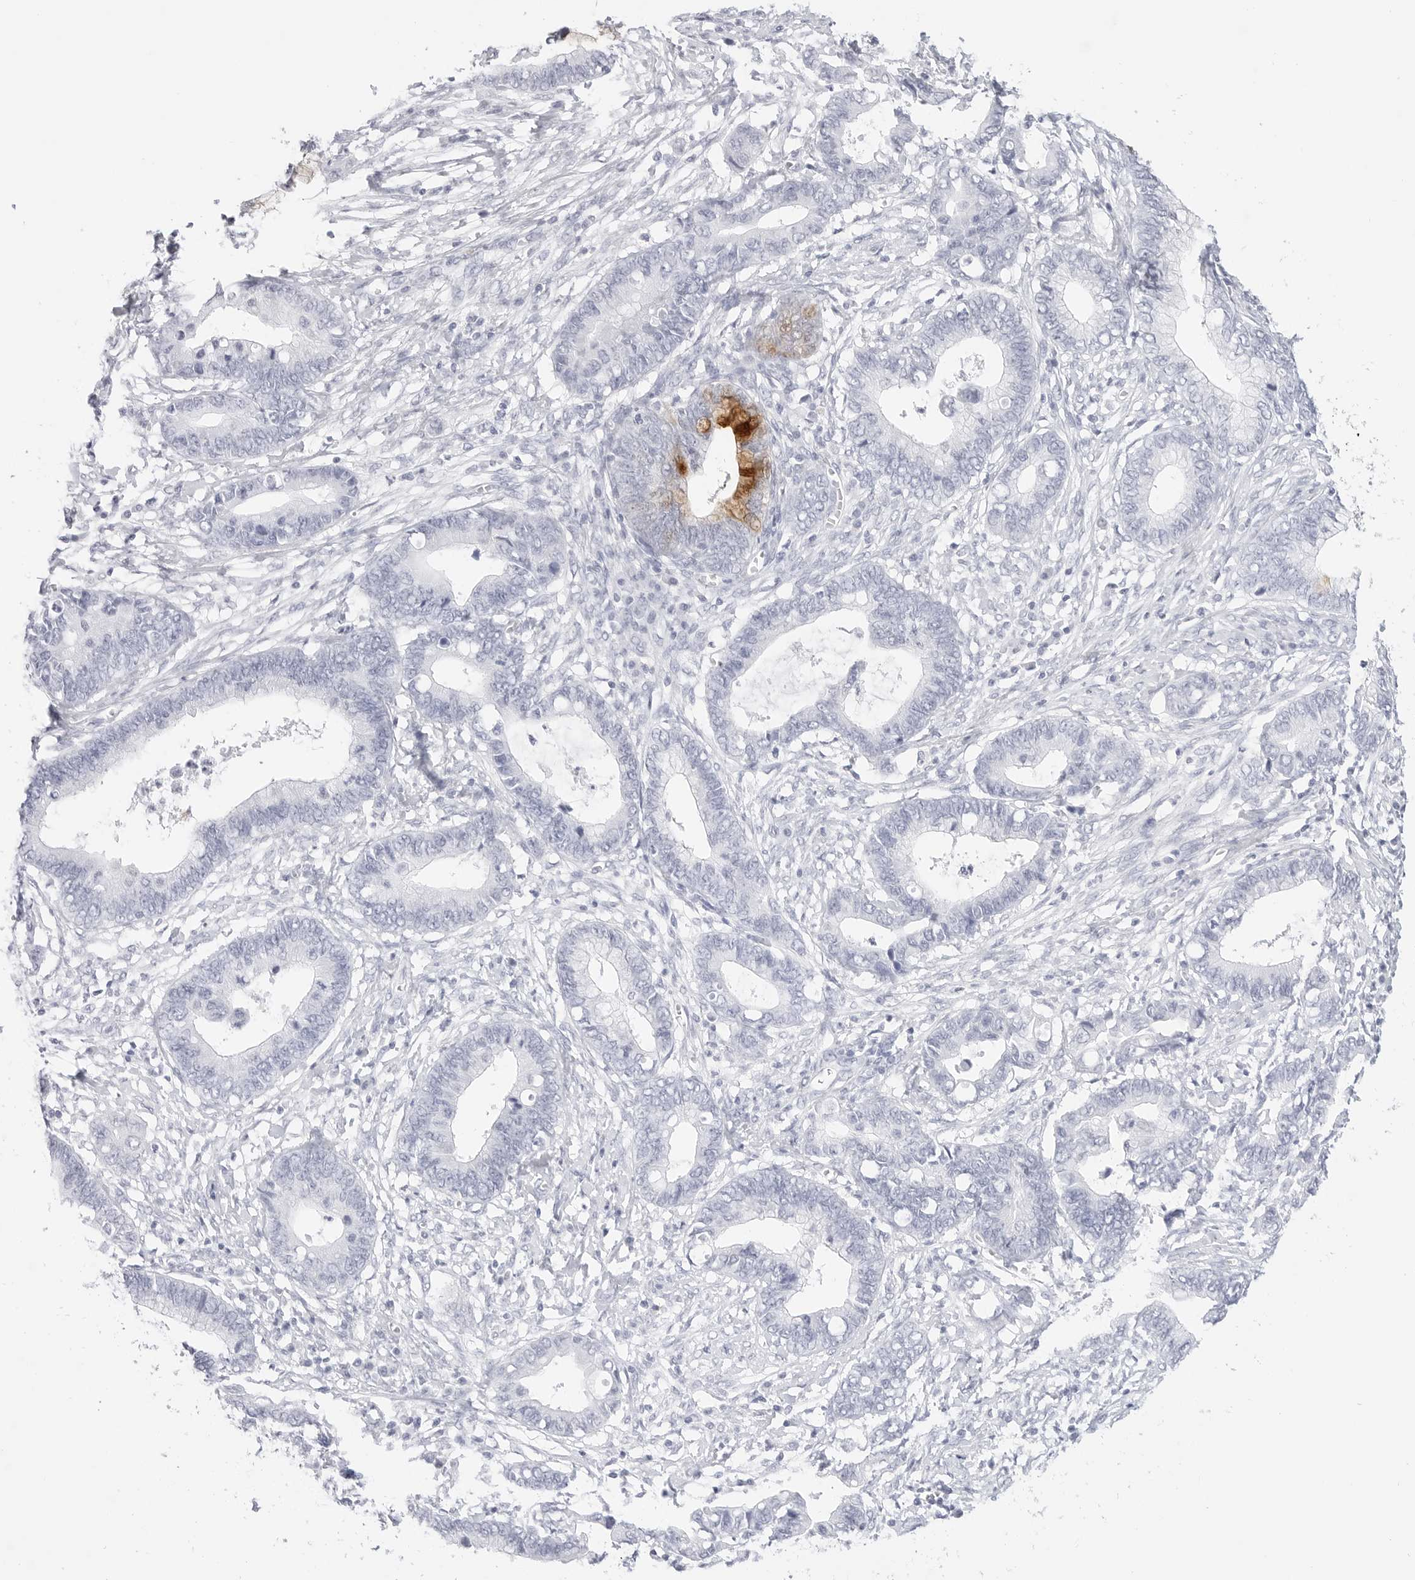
{"staining": {"intensity": "strong", "quantity": "<25%", "location": "cytoplasmic/membranous"}, "tissue": "cervical cancer", "cell_type": "Tumor cells", "image_type": "cancer", "snomed": [{"axis": "morphology", "description": "Adenocarcinoma, NOS"}, {"axis": "topography", "description": "Cervix"}], "caption": "A photomicrograph showing strong cytoplasmic/membranous staining in approximately <25% of tumor cells in cervical adenocarcinoma, as visualized by brown immunohistochemical staining.", "gene": "TFF2", "patient": {"sex": "female", "age": 44}}